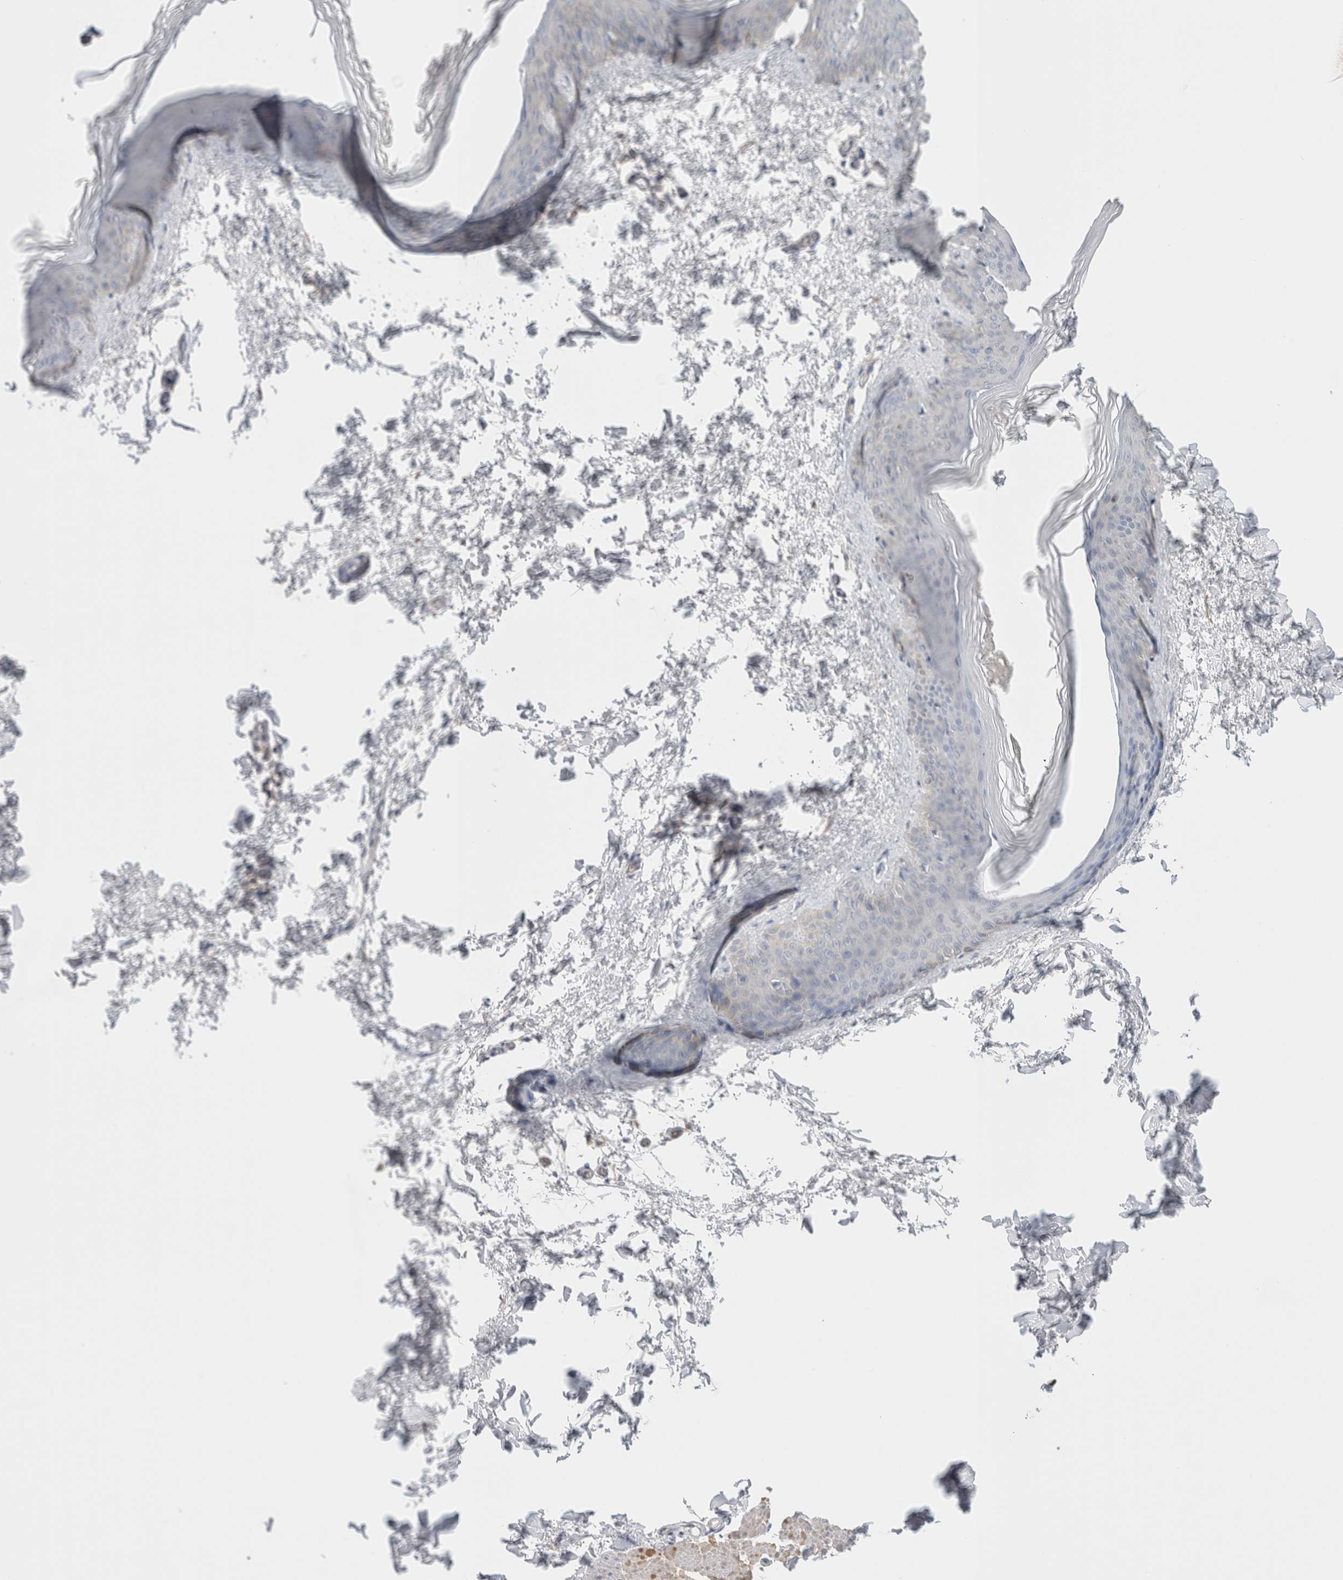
{"staining": {"intensity": "negative", "quantity": "none", "location": "none"}, "tissue": "skin", "cell_type": "Fibroblasts", "image_type": "normal", "snomed": [{"axis": "morphology", "description": "Normal tissue, NOS"}, {"axis": "topography", "description": "Skin"}], "caption": "Fibroblasts are negative for brown protein staining in normal skin. The staining was performed using DAB (3,3'-diaminobenzidine) to visualize the protein expression in brown, while the nuclei were stained in blue with hematoxylin (Magnification: 20x).", "gene": "NDOR1", "patient": {"sex": "female", "age": 27}}